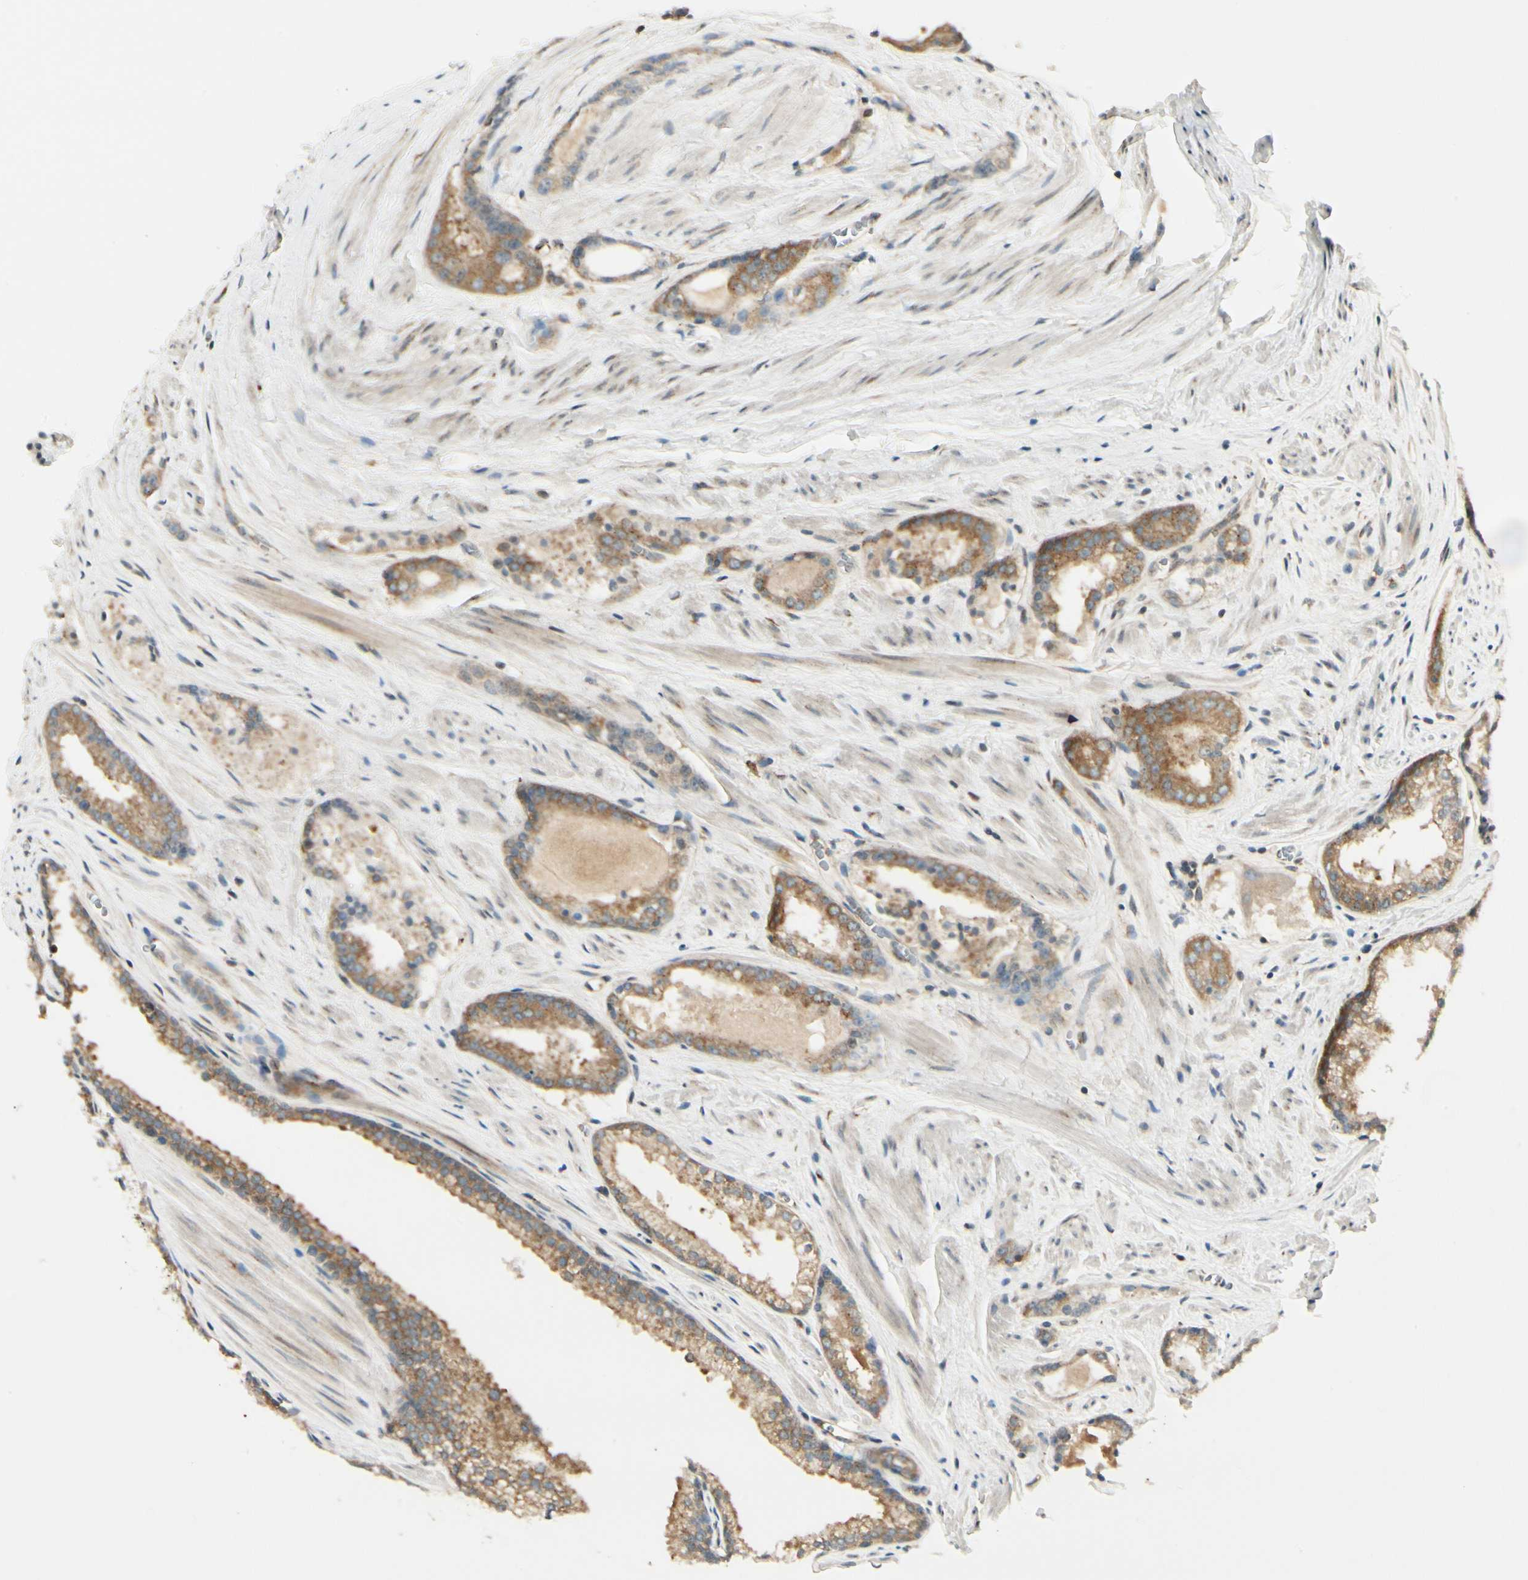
{"staining": {"intensity": "moderate", "quantity": ">75%", "location": "cytoplasmic/membranous"}, "tissue": "prostate cancer", "cell_type": "Tumor cells", "image_type": "cancer", "snomed": [{"axis": "morphology", "description": "Adenocarcinoma, Low grade"}, {"axis": "topography", "description": "Prostate"}], "caption": "Prostate cancer (low-grade adenocarcinoma) stained with DAB immunohistochemistry (IHC) exhibits medium levels of moderate cytoplasmic/membranous staining in about >75% of tumor cells.", "gene": "MANSC1", "patient": {"sex": "male", "age": 60}}